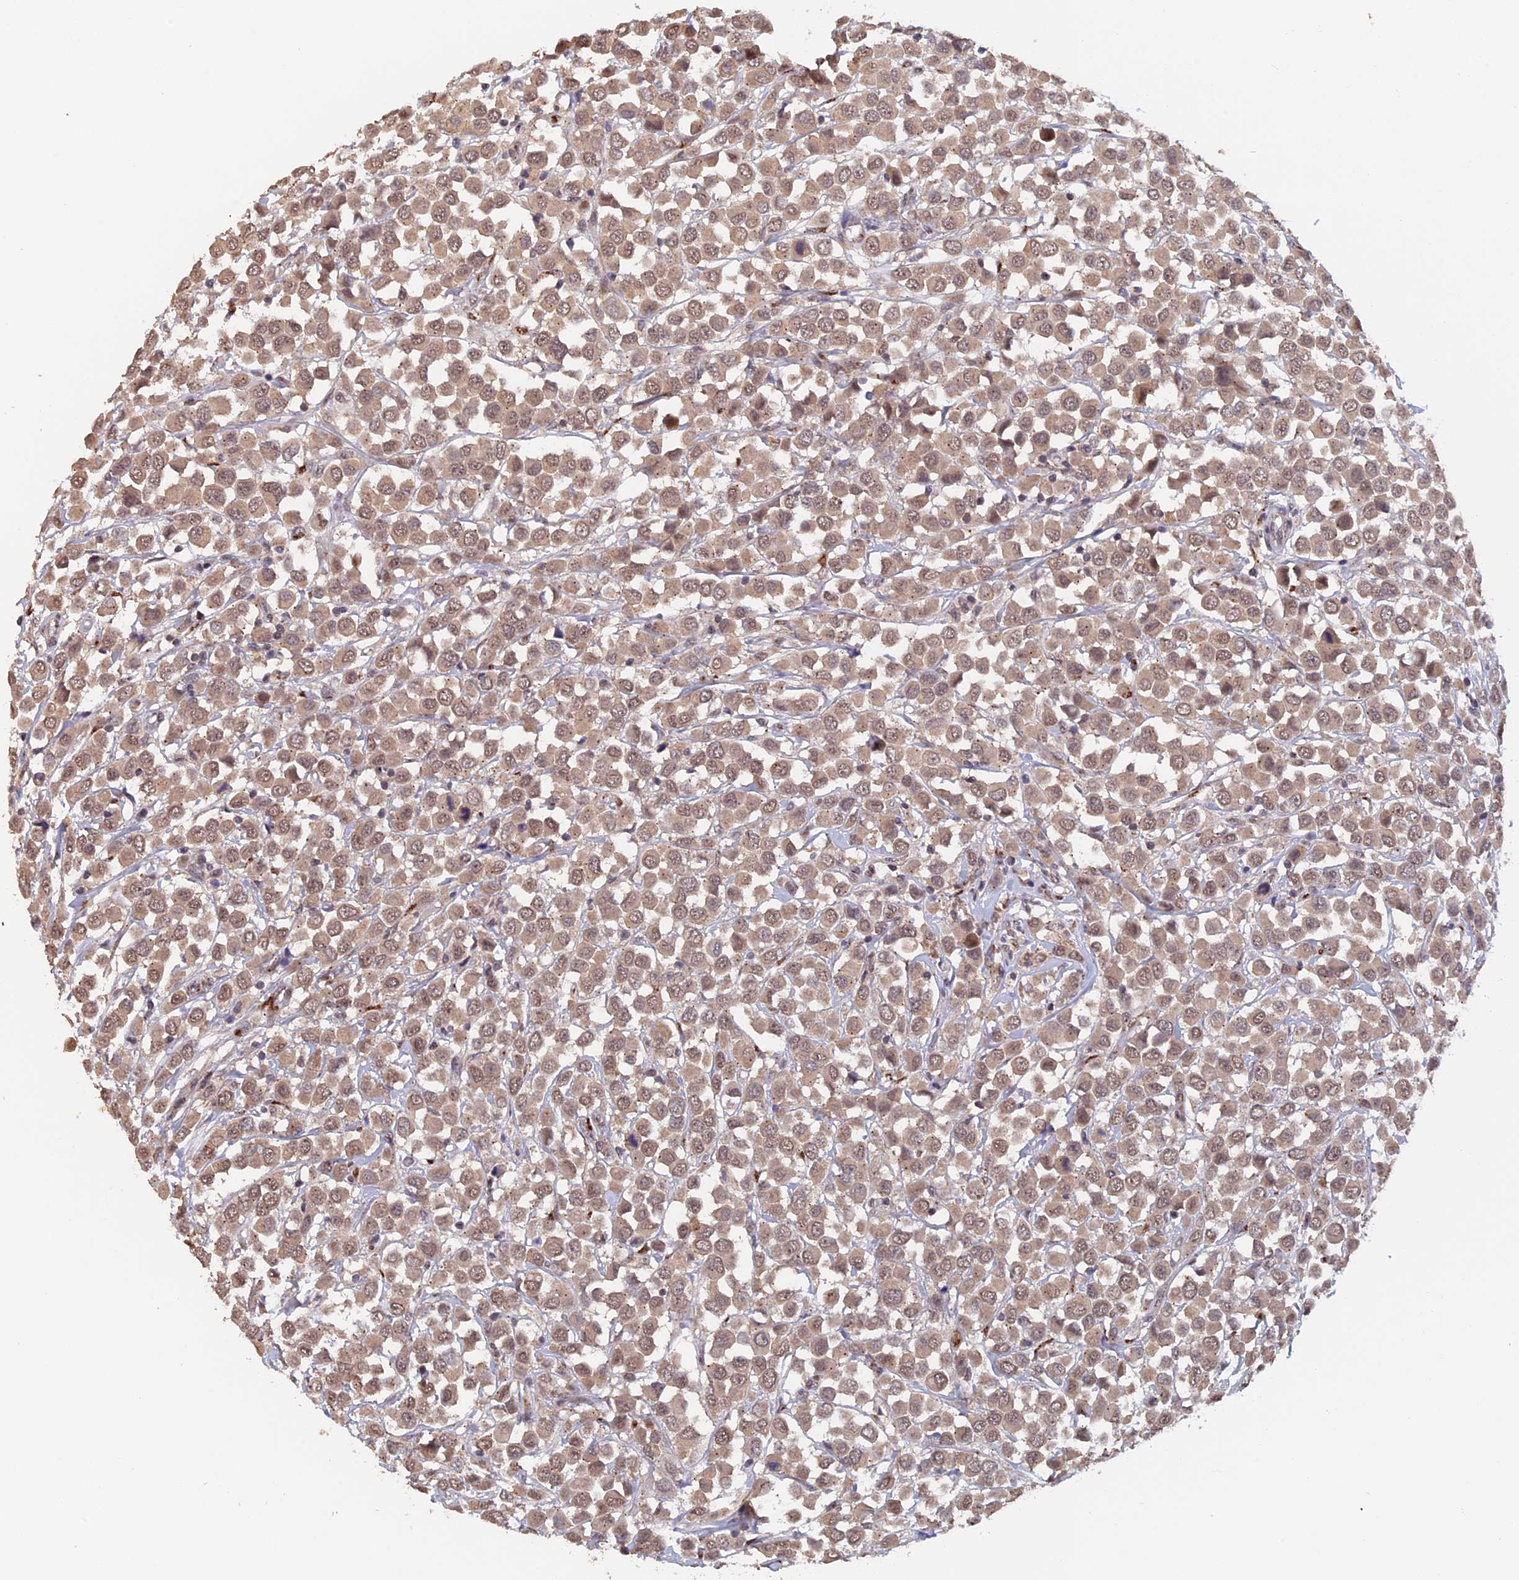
{"staining": {"intensity": "moderate", "quantity": ">75%", "location": "cytoplasmic/membranous,nuclear"}, "tissue": "breast cancer", "cell_type": "Tumor cells", "image_type": "cancer", "snomed": [{"axis": "morphology", "description": "Duct carcinoma"}, {"axis": "topography", "description": "Breast"}], "caption": "Tumor cells display medium levels of moderate cytoplasmic/membranous and nuclear expression in about >75% of cells in intraductal carcinoma (breast).", "gene": "PIGQ", "patient": {"sex": "female", "age": 61}}